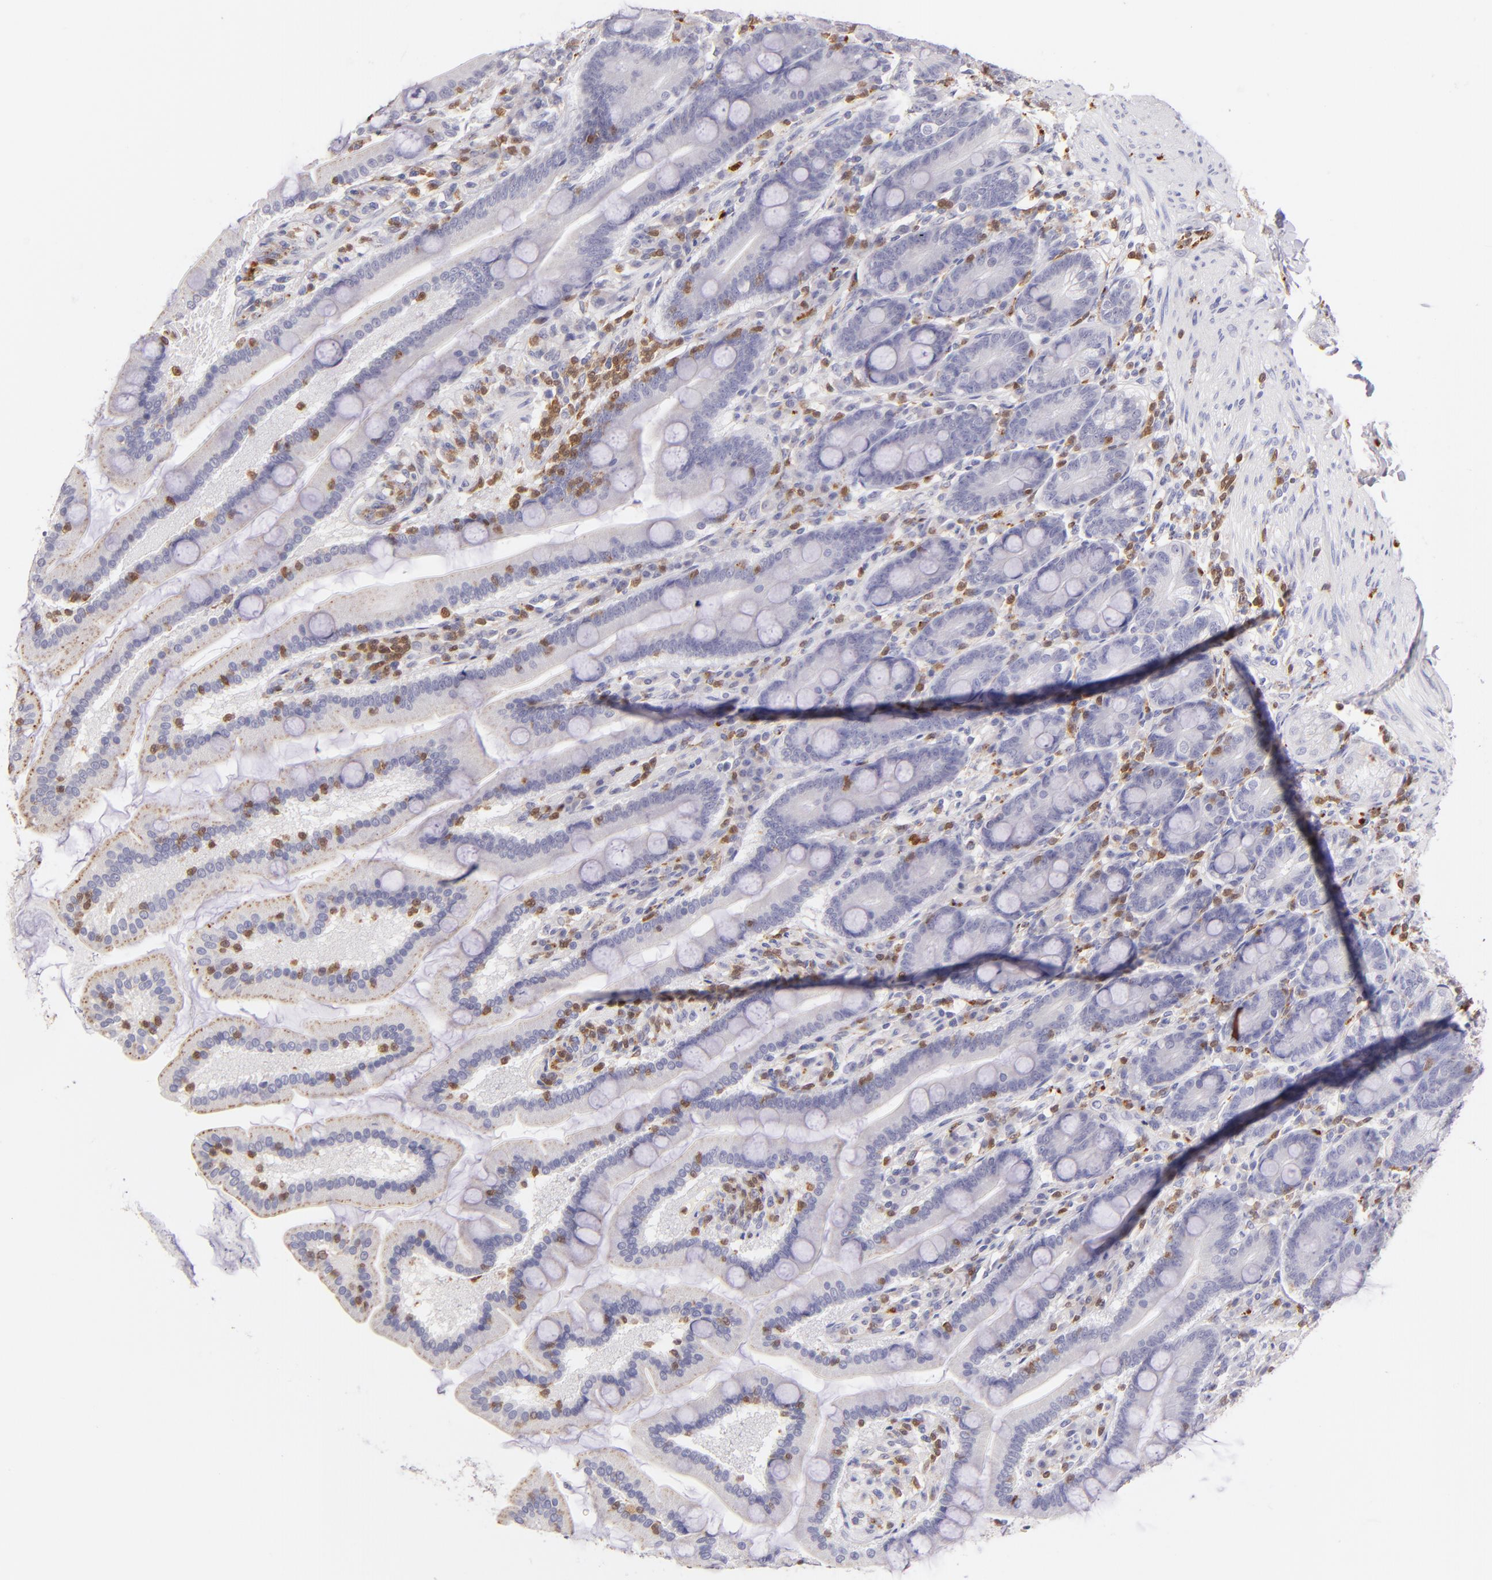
{"staining": {"intensity": "negative", "quantity": "none", "location": "none"}, "tissue": "duodenum", "cell_type": "Glandular cells", "image_type": "normal", "snomed": [{"axis": "morphology", "description": "Normal tissue, NOS"}, {"axis": "topography", "description": "Duodenum"}], "caption": "Image shows no significant protein expression in glandular cells of normal duodenum.", "gene": "ZAP70", "patient": {"sex": "female", "age": 64}}